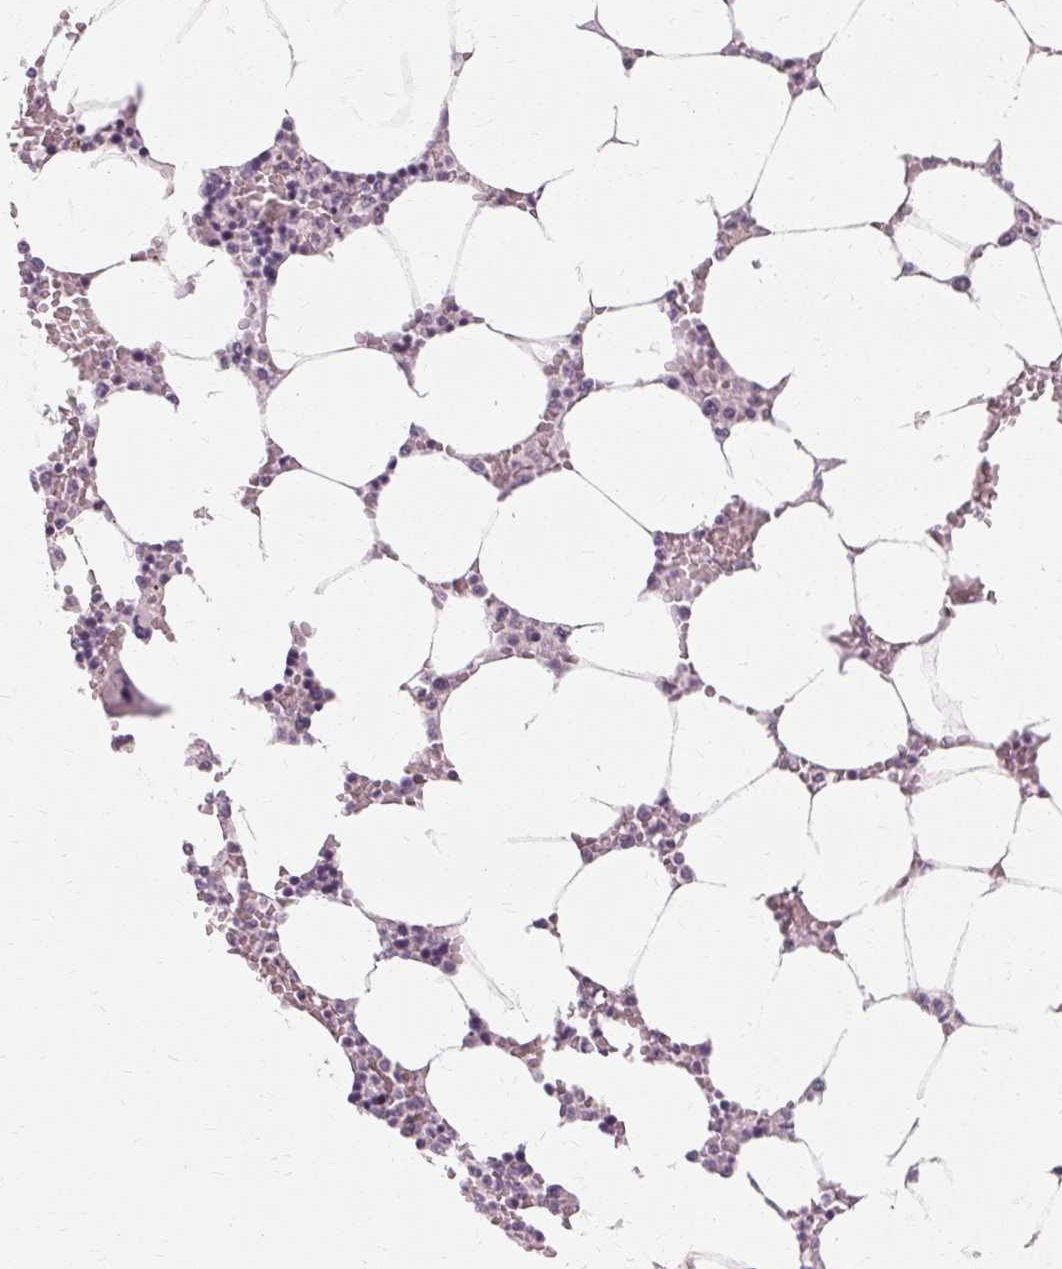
{"staining": {"intensity": "negative", "quantity": "none", "location": "none"}, "tissue": "bone marrow", "cell_type": "Hematopoietic cells", "image_type": "normal", "snomed": [{"axis": "morphology", "description": "Normal tissue, NOS"}, {"axis": "topography", "description": "Bone marrow"}], "caption": "This histopathology image is of normal bone marrow stained with immunohistochemistry to label a protein in brown with the nuclei are counter-stained blue. There is no expression in hematopoietic cells. (DAB (3,3'-diaminobenzidine) immunohistochemistry, high magnification).", "gene": "USP8", "patient": {"sex": "male", "age": 64}}